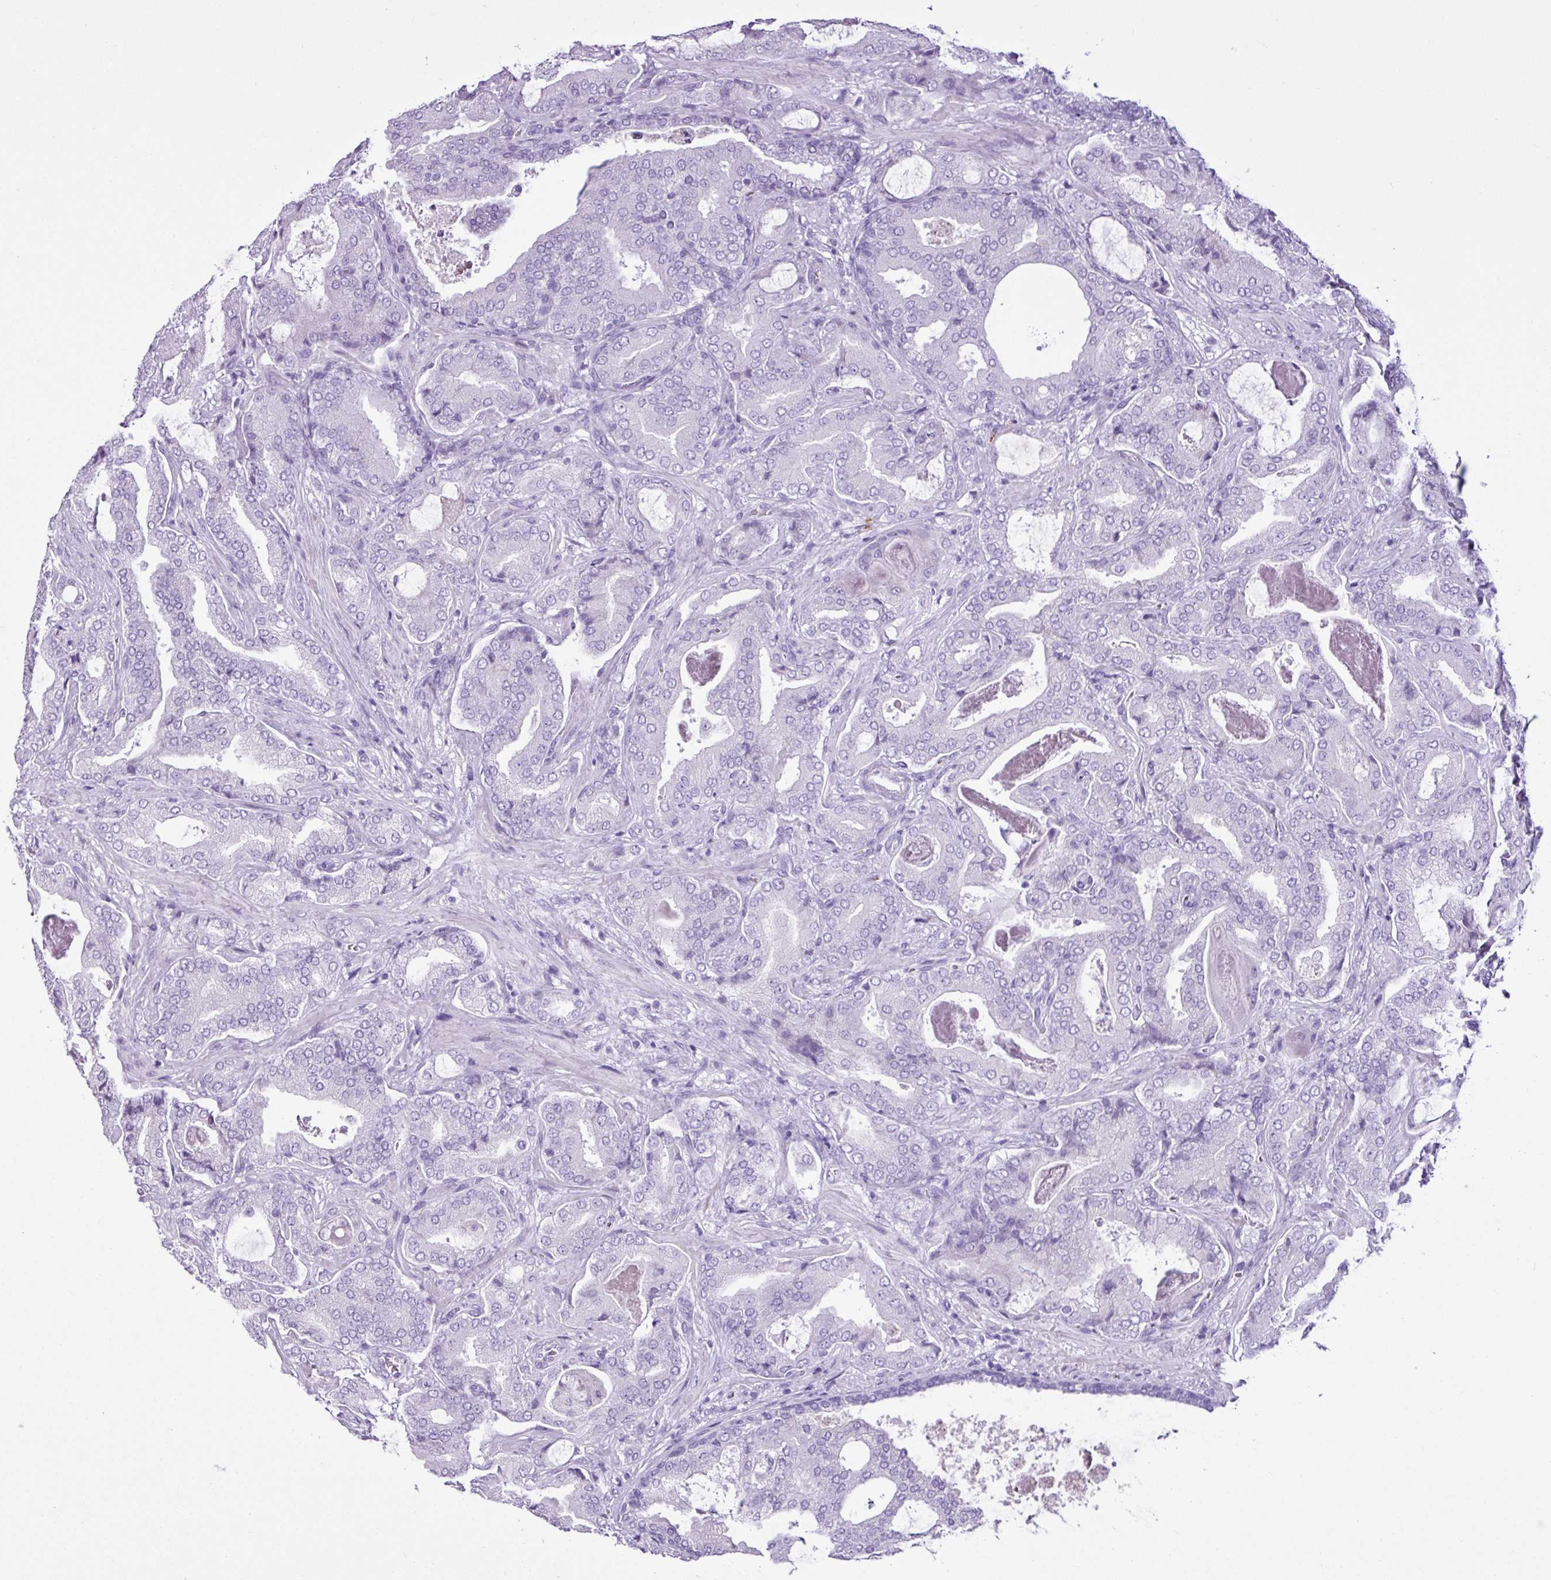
{"staining": {"intensity": "negative", "quantity": "none", "location": "none"}, "tissue": "prostate cancer", "cell_type": "Tumor cells", "image_type": "cancer", "snomed": [{"axis": "morphology", "description": "Adenocarcinoma, High grade"}, {"axis": "topography", "description": "Prostate"}], "caption": "Immunohistochemical staining of prostate cancer exhibits no significant expression in tumor cells.", "gene": "LILRB4", "patient": {"sex": "male", "age": 68}}